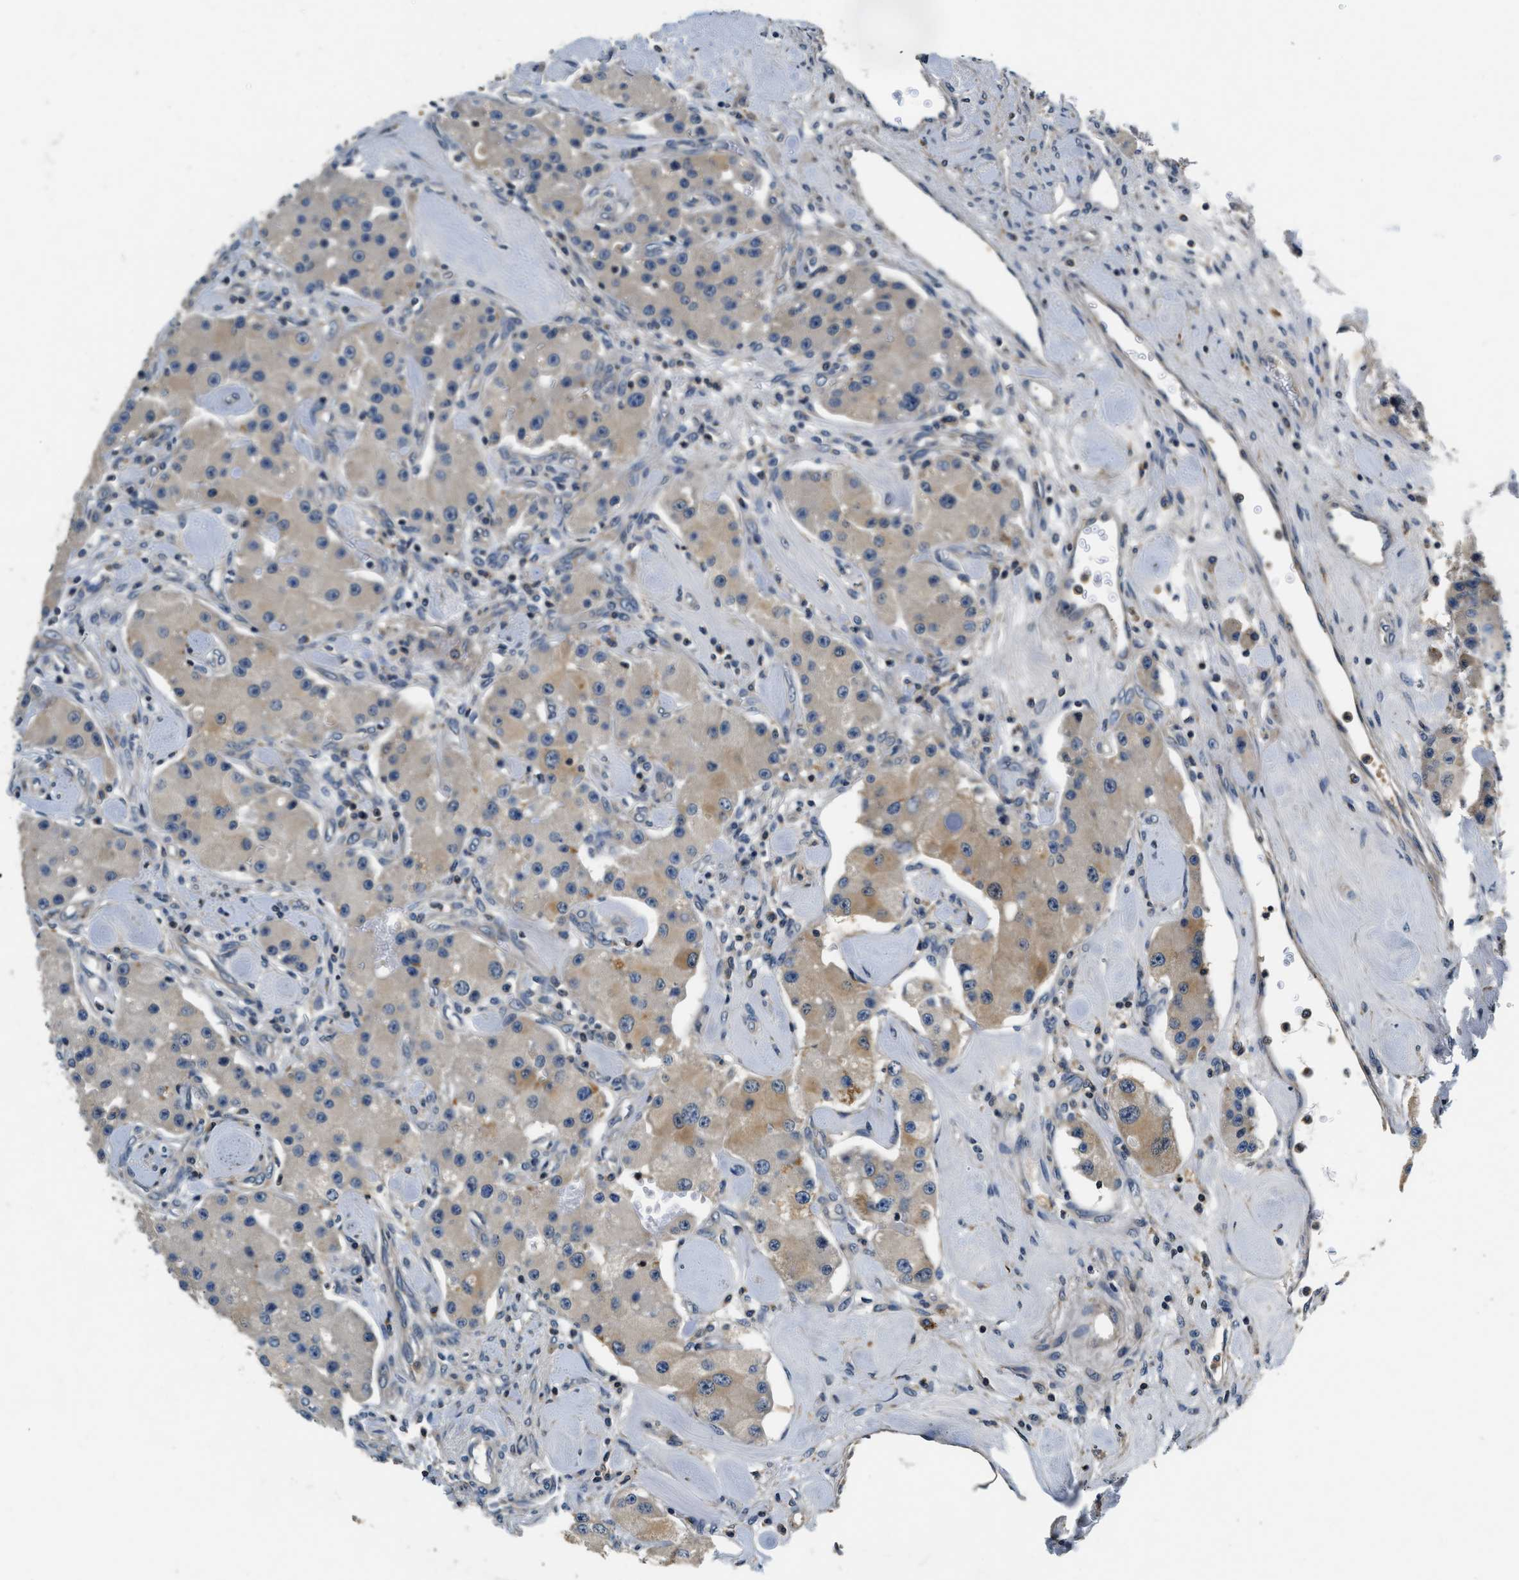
{"staining": {"intensity": "weak", "quantity": ">75%", "location": "cytoplasmic/membranous"}, "tissue": "carcinoid", "cell_type": "Tumor cells", "image_type": "cancer", "snomed": [{"axis": "morphology", "description": "Carcinoid, malignant, NOS"}, {"axis": "topography", "description": "Pancreas"}], "caption": "Tumor cells demonstrate low levels of weak cytoplasmic/membranous staining in about >75% of cells in human carcinoid.", "gene": "RESF1", "patient": {"sex": "male", "age": 41}}